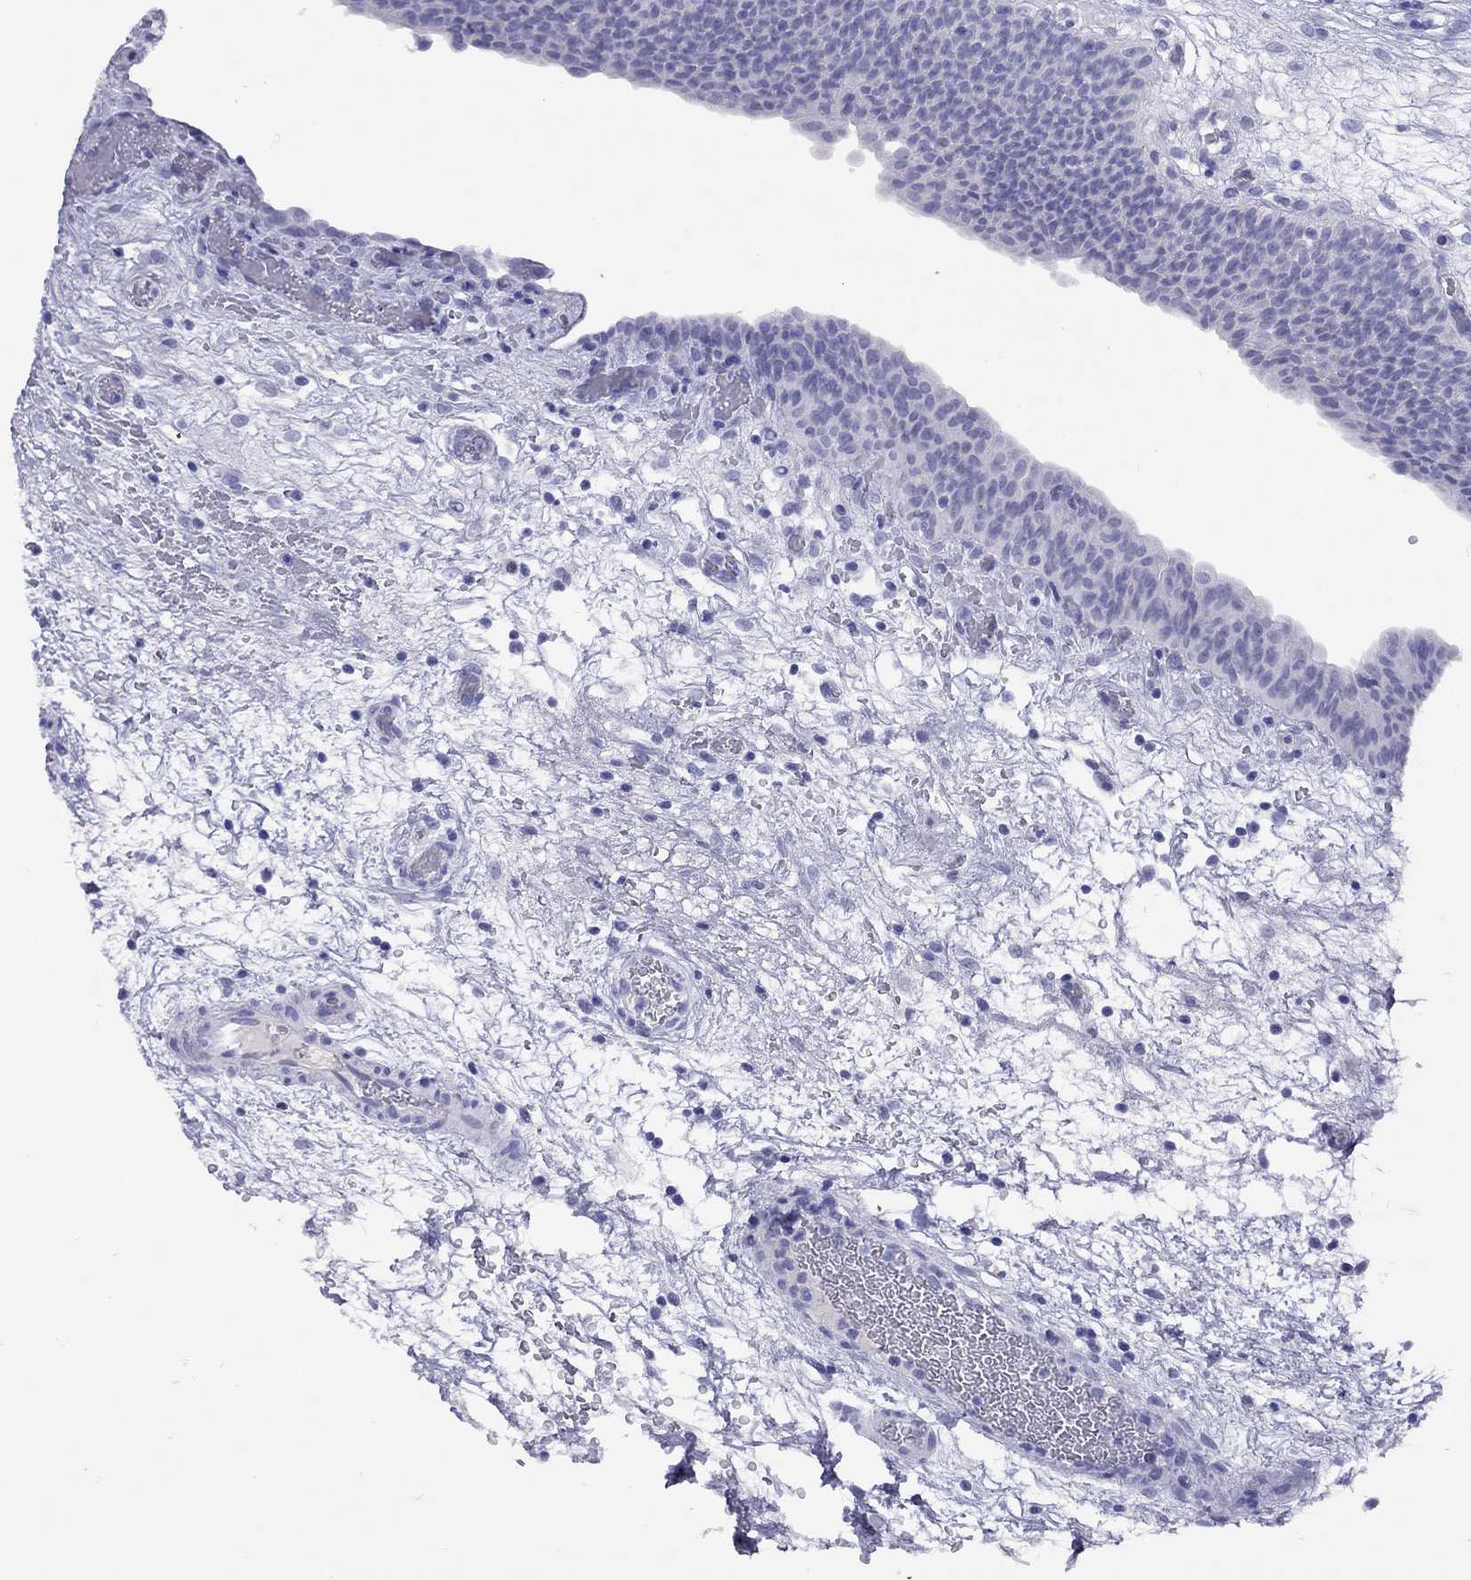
{"staining": {"intensity": "negative", "quantity": "none", "location": "none"}, "tissue": "urinary bladder", "cell_type": "Urothelial cells", "image_type": "normal", "snomed": [{"axis": "morphology", "description": "Normal tissue, NOS"}, {"axis": "topography", "description": "Urinary bladder"}], "caption": "High magnification brightfield microscopy of normal urinary bladder stained with DAB (brown) and counterstained with hematoxylin (blue): urothelial cells show no significant staining.", "gene": "GRIA2", "patient": {"sex": "male", "age": 76}}